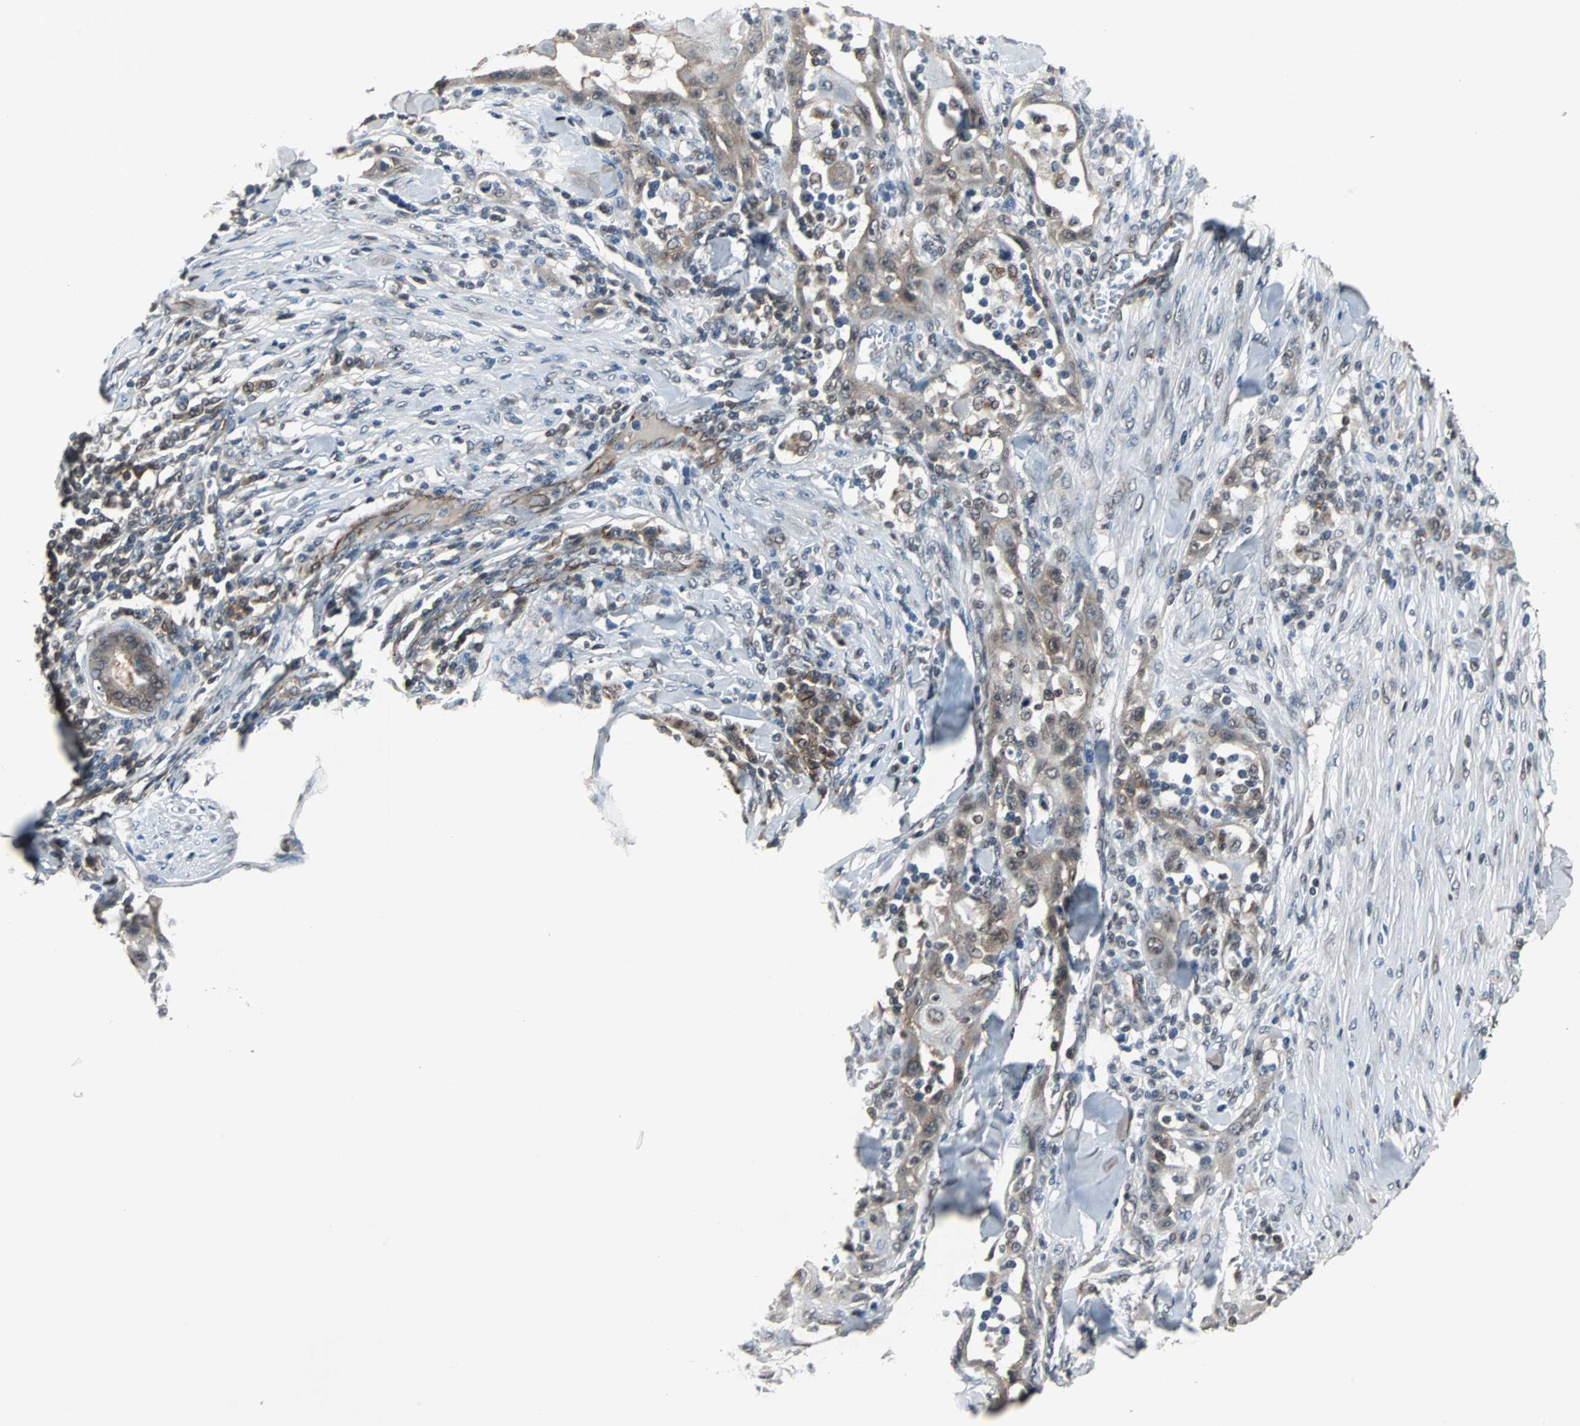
{"staining": {"intensity": "weak", "quantity": ">75%", "location": "cytoplasmic/membranous"}, "tissue": "skin cancer", "cell_type": "Tumor cells", "image_type": "cancer", "snomed": [{"axis": "morphology", "description": "Squamous cell carcinoma, NOS"}, {"axis": "topography", "description": "Skin"}], "caption": "IHC staining of skin squamous cell carcinoma, which exhibits low levels of weak cytoplasmic/membranous staining in approximately >75% of tumor cells indicating weak cytoplasmic/membranous protein positivity. The staining was performed using DAB (brown) for protein detection and nuclei were counterstained in hematoxylin (blue).", "gene": "LSR", "patient": {"sex": "male", "age": 24}}